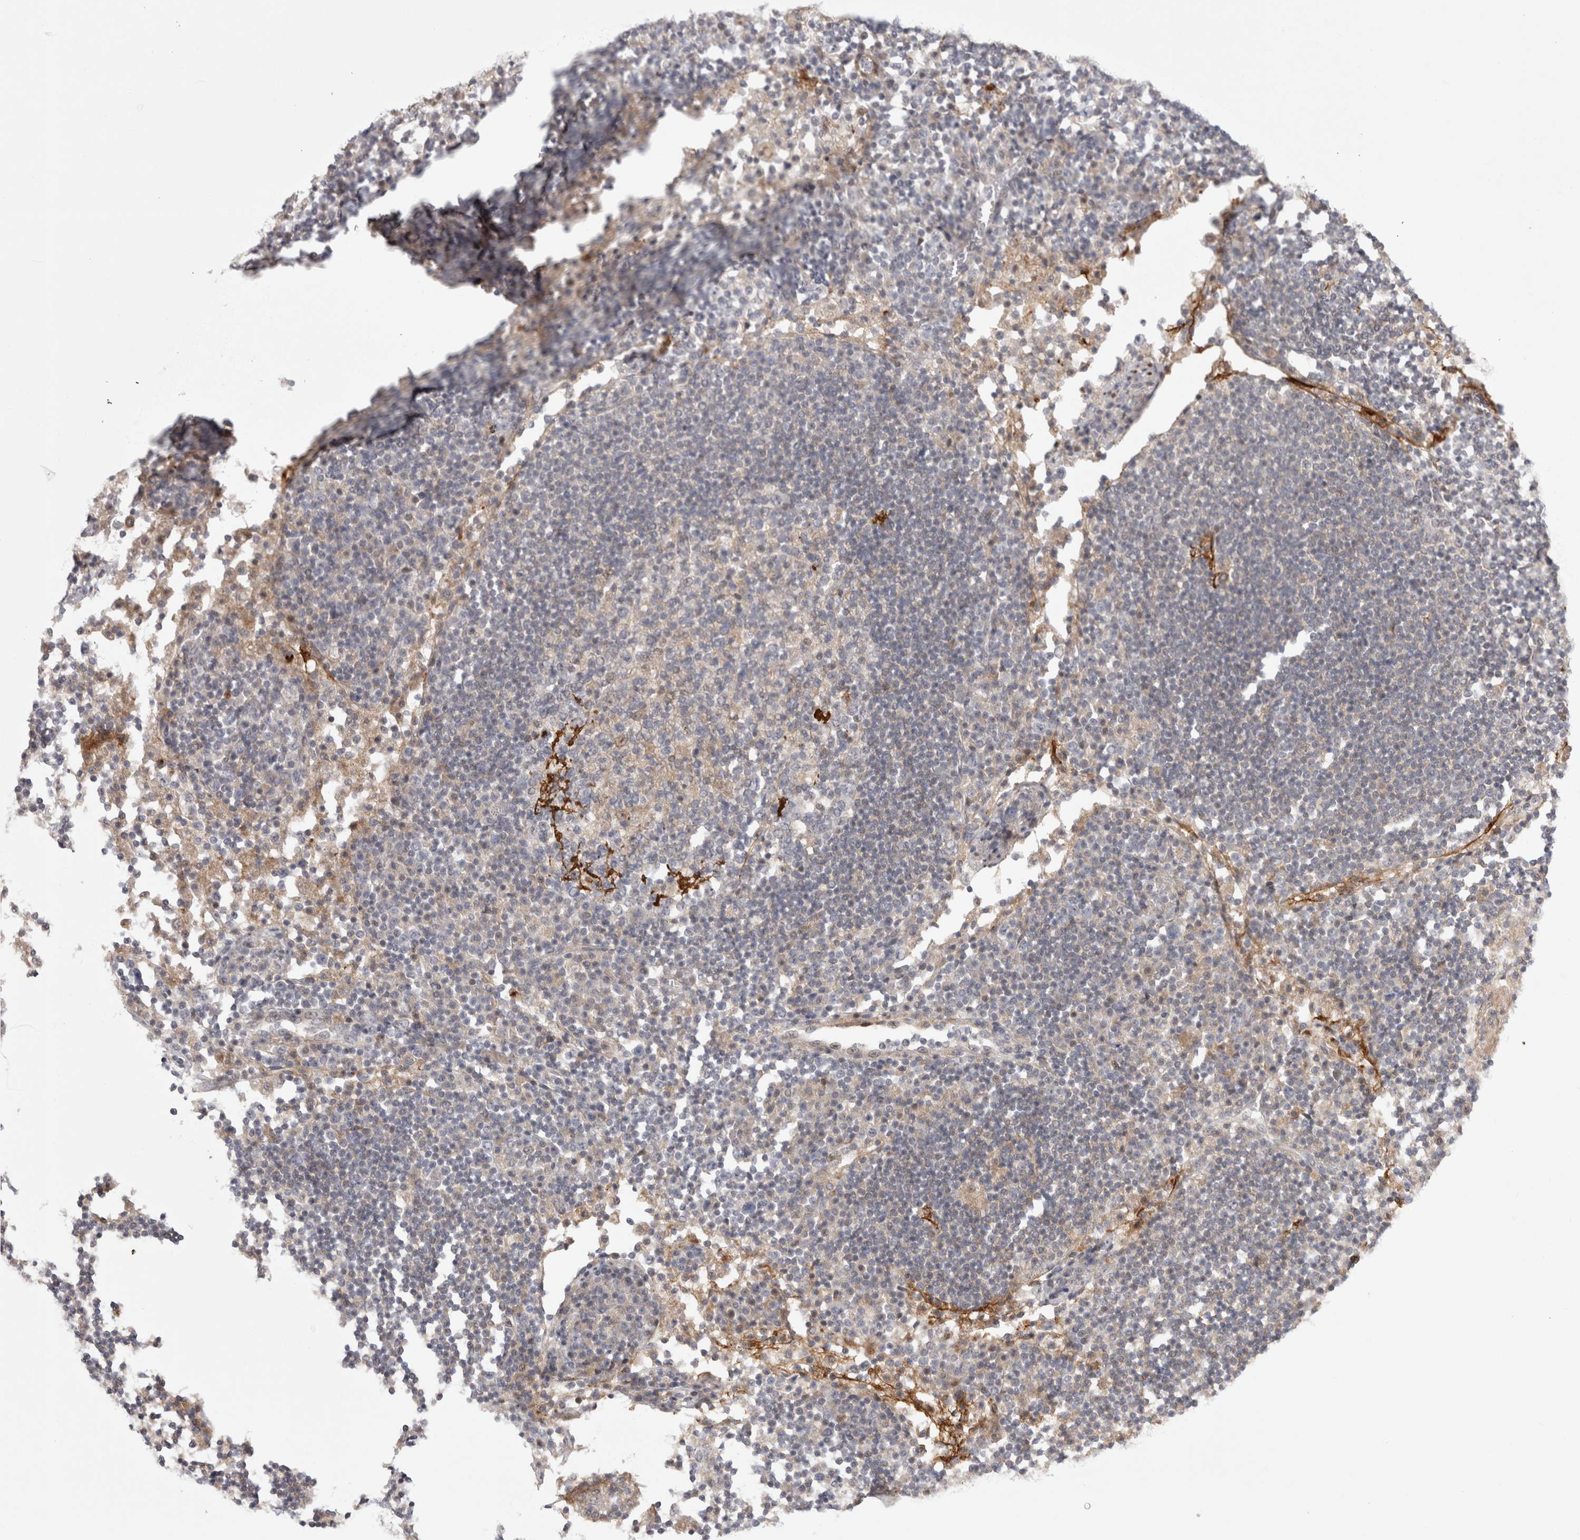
{"staining": {"intensity": "weak", "quantity": "<25%", "location": "cytoplasmic/membranous"}, "tissue": "lymph node", "cell_type": "Germinal center cells", "image_type": "normal", "snomed": [{"axis": "morphology", "description": "Normal tissue, NOS"}, {"axis": "topography", "description": "Lymph node"}], "caption": "Immunohistochemical staining of normal human lymph node reveals no significant expression in germinal center cells.", "gene": "ZNF318", "patient": {"sex": "female", "age": 53}}